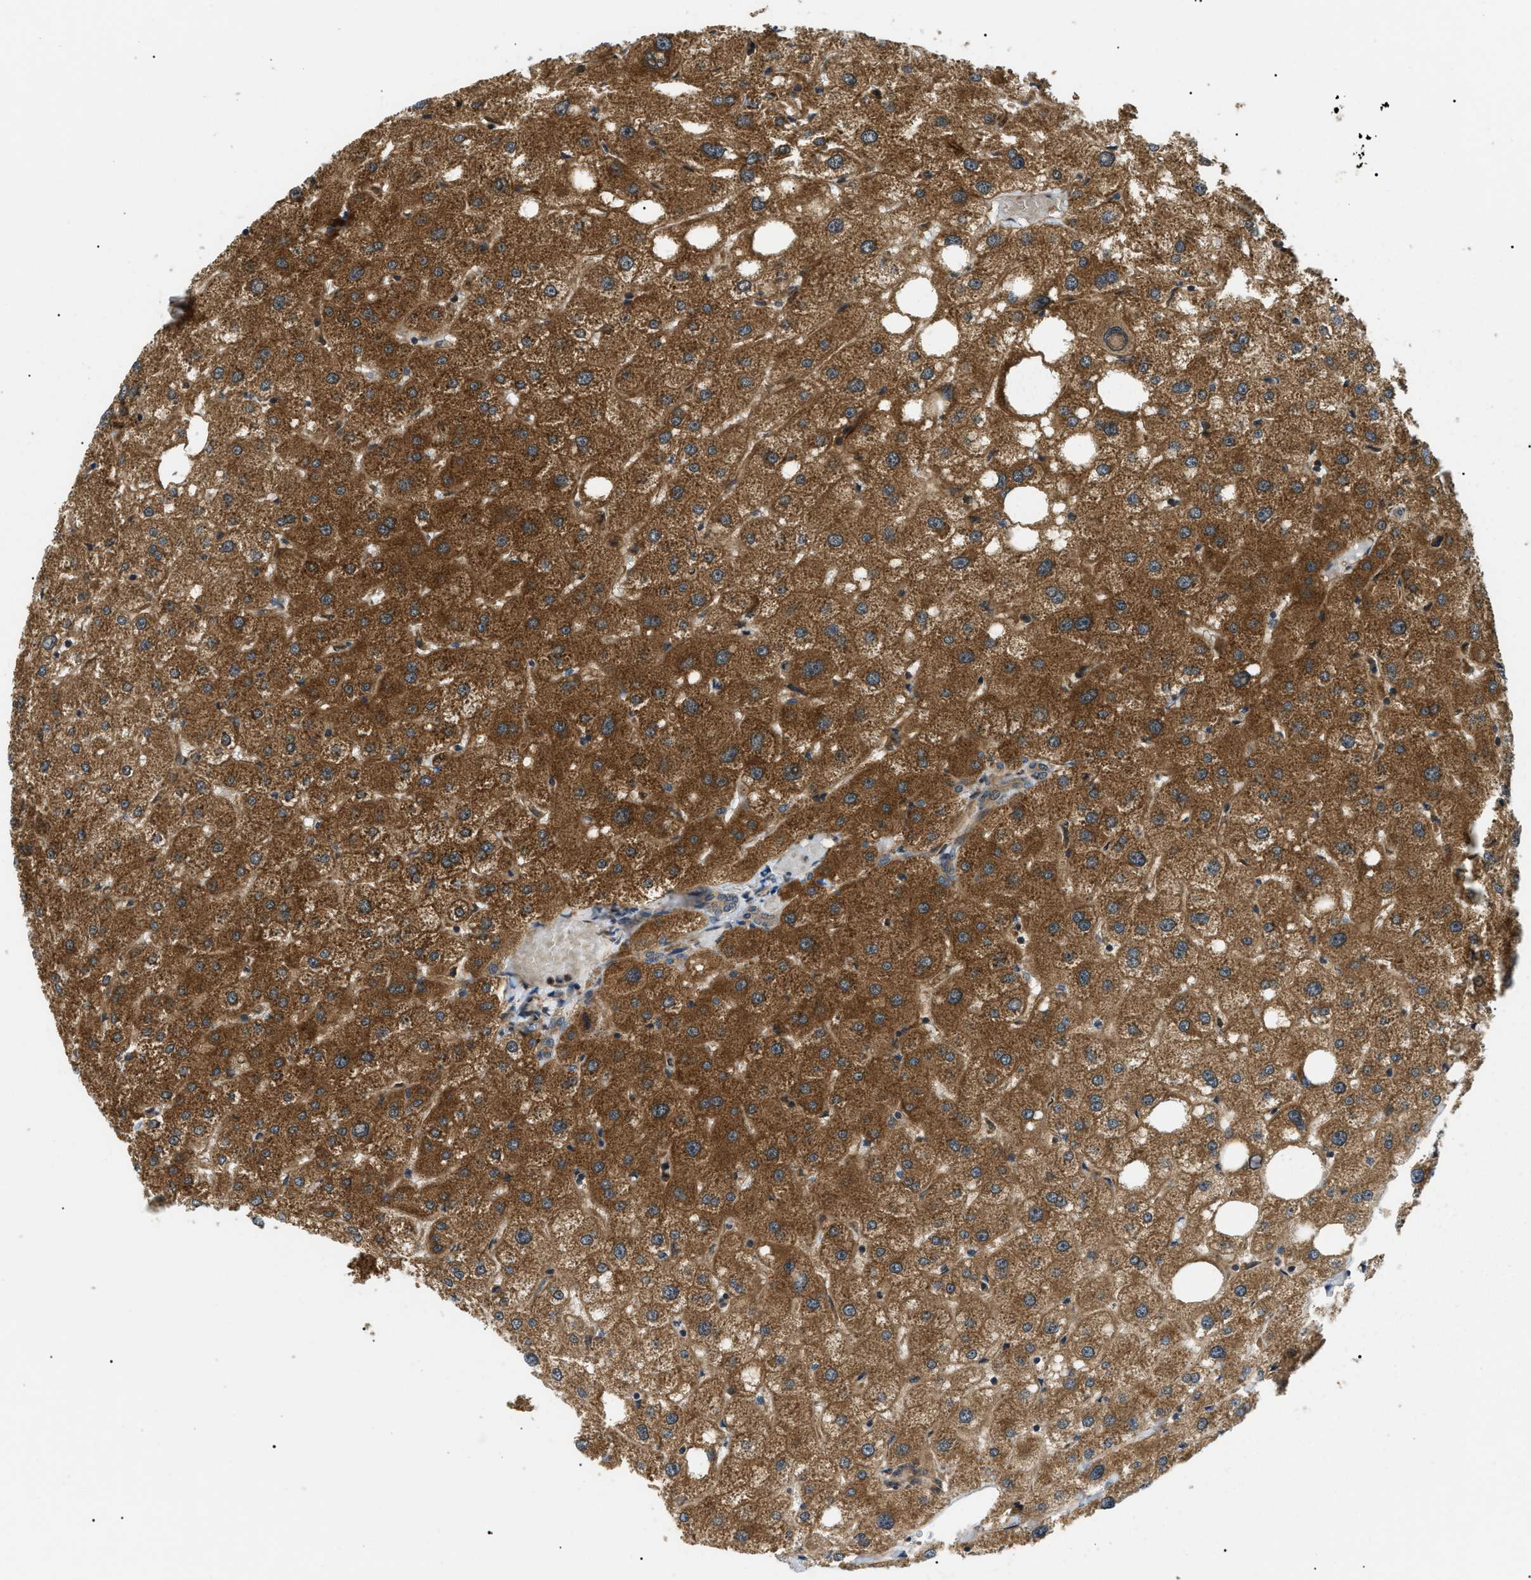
{"staining": {"intensity": "weak", "quantity": ">75%", "location": "cytoplasmic/membranous"}, "tissue": "liver", "cell_type": "Cholangiocytes", "image_type": "normal", "snomed": [{"axis": "morphology", "description": "Normal tissue, NOS"}, {"axis": "topography", "description": "Liver"}], "caption": "This photomicrograph reveals immunohistochemistry (IHC) staining of benign liver, with low weak cytoplasmic/membranous expression in approximately >75% of cholangiocytes.", "gene": "ATP6AP1", "patient": {"sex": "male", "age": 73}}